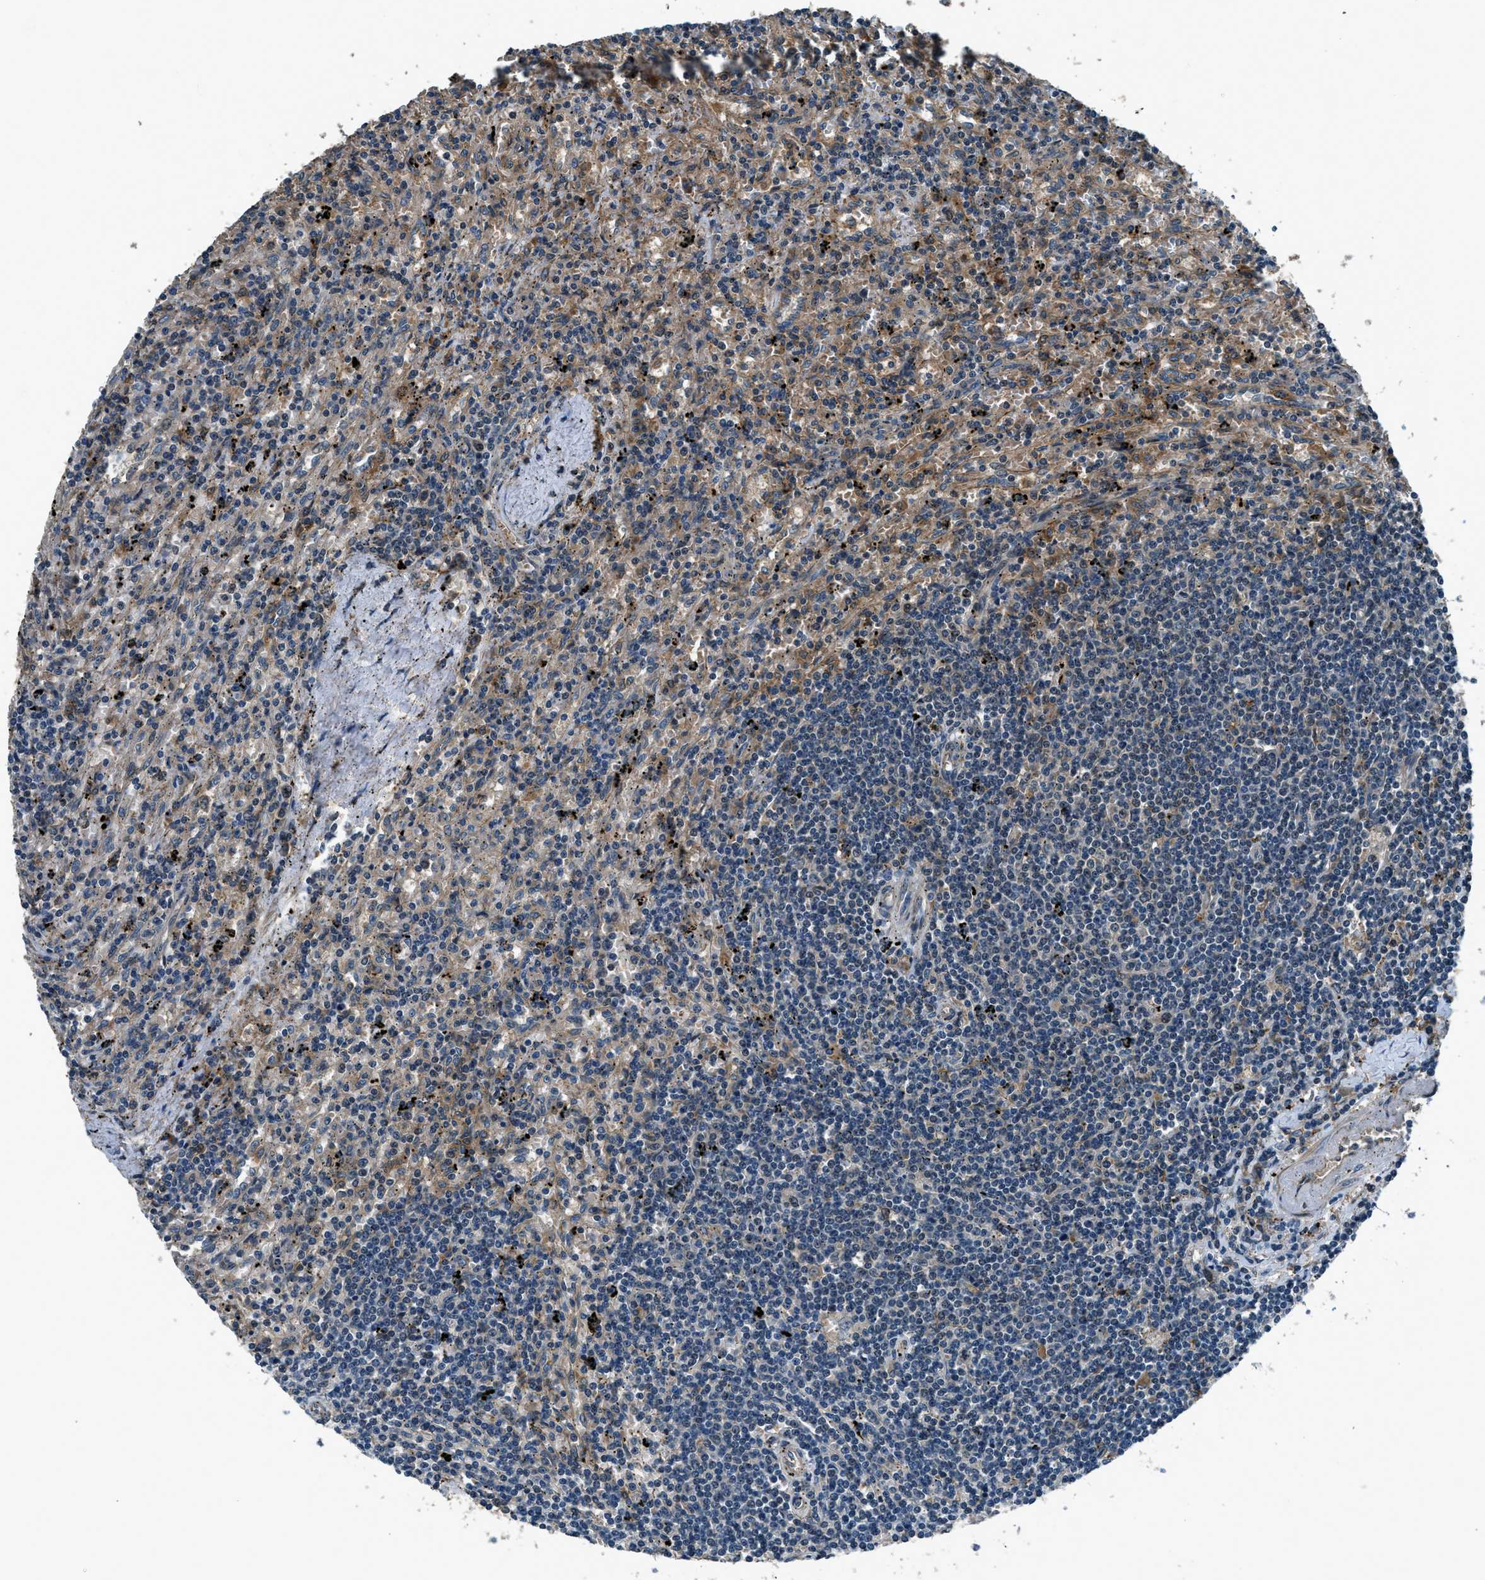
{"staining": {"intensity": "negative", "quantity": "none", "location": "none"}, "tissue": "lymphoma", "cell_type": "Tumor cells", "image_type": "cancer", "snomed": [{"axis": "morphology", "description": "Malignant lymphoma, non-Hodgkin's type, Low grade"}, {"axis": "topography", "description": "Spleen"}], "caption": "IHC of lymphoma exhibits no expression in tumor cells. The staining is performed using DAB brown chromogen with nuclei counter-stained in using hematoxylin.", "gene": "ARHGEF11", "patient": {"sex": "male", "age": 76}}